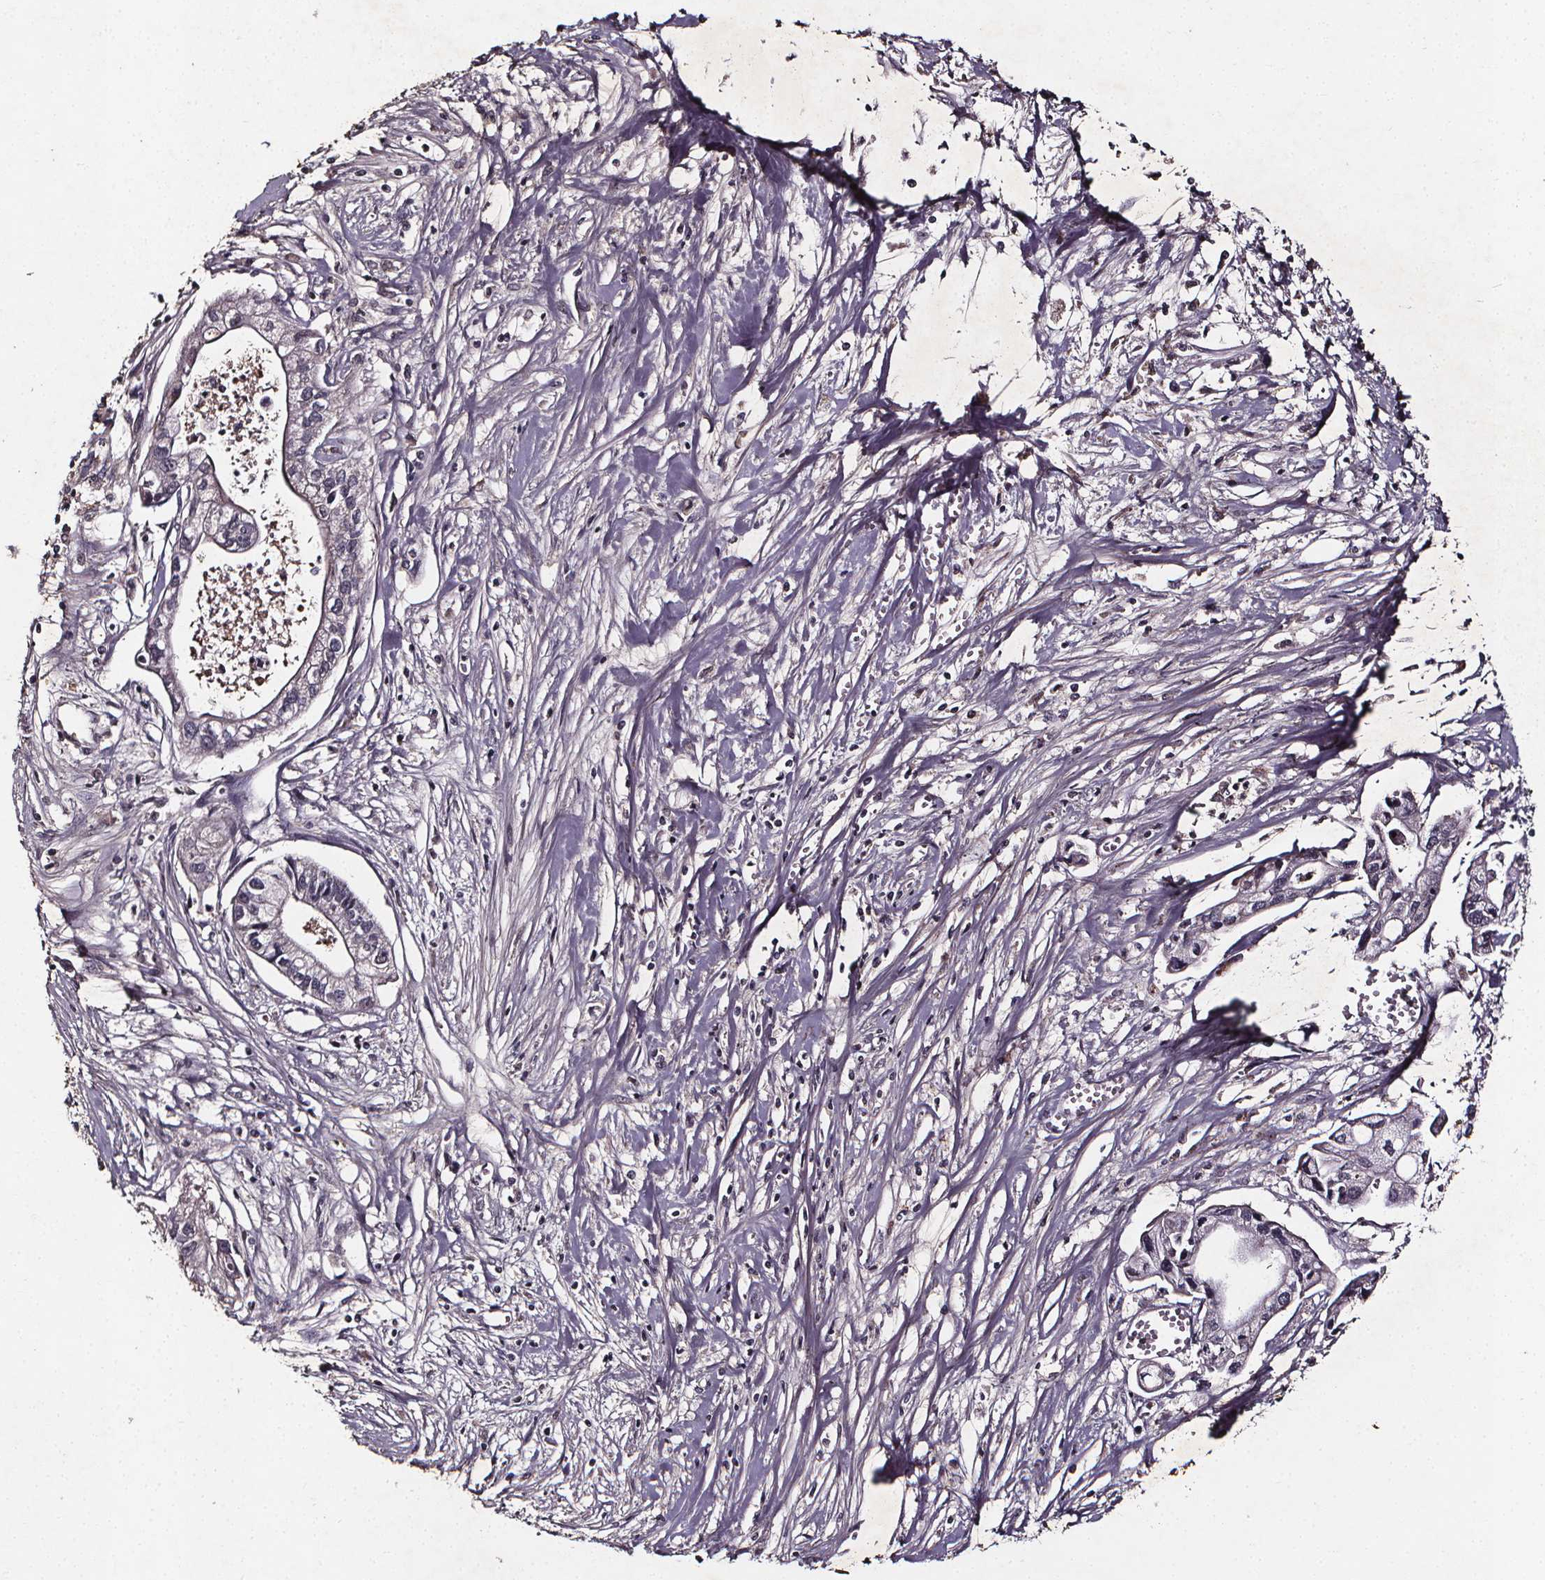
{"staining": {"intensity": "negative", "quantity": "none", "location": "none"}, "tissue": "pancreatic cancer", "cell_type": "Tumor cells", "image_type": "cancer", "snomed": [{"axis": "morphology", "description": "Adenocarcinoma, NOS"}, {"axis": "topography", "description": "Pancreas"}], "caption": "This is a histopathology image of IHC staining of pancreatic cancer (adenocarcinoma), which shows no positivity in tumor cells.", "gene": "SPAG8", "patient": {"sex": "male", "age": 70}}